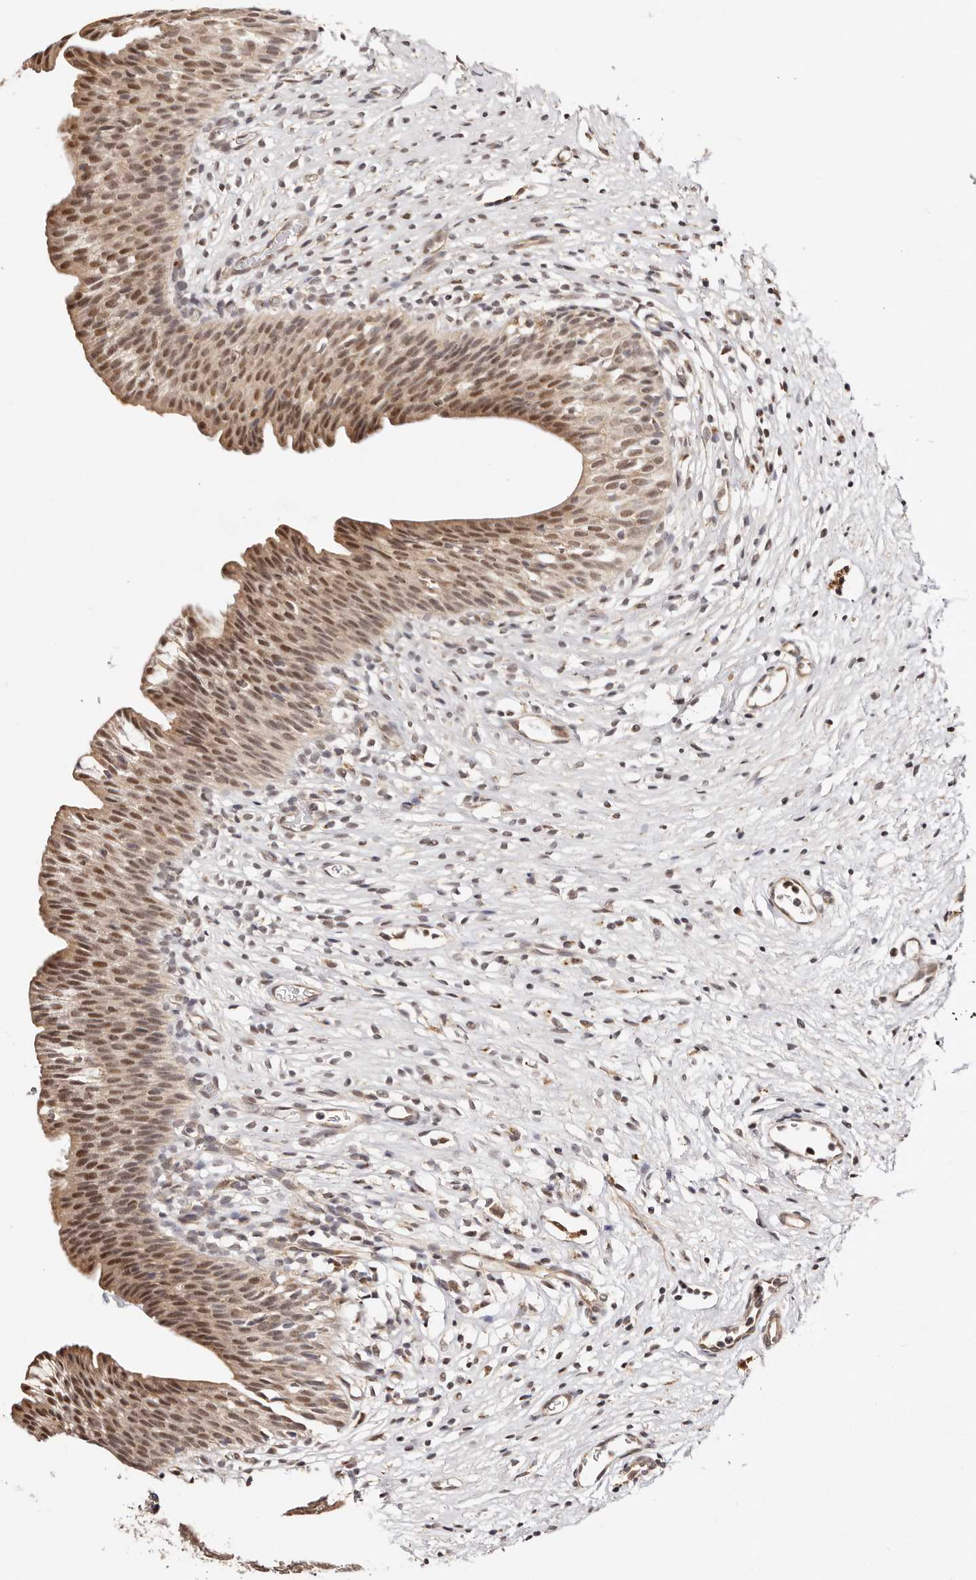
{"staining": {"intensity": "moderate", "quantity": ">75%", "location": "nuclear"}, "tissue": "urinary bladder", "cell_type": "Urothelial cells", "image_type": "normal", "snomed": [{"axis": "morphology", "description": "Normal tissue, NOS"}, {"axis": "topography", "description": "Urinary bladder"}], "caption": "IHC (DAB) staining of benign urinary bladder displays moderate nuclear protein positivity in about >75% of urothelial cells. Nuclei are stained in blue.", "gene": "CTNNBL1", "patient": {"sex": "male", "age": 1}}